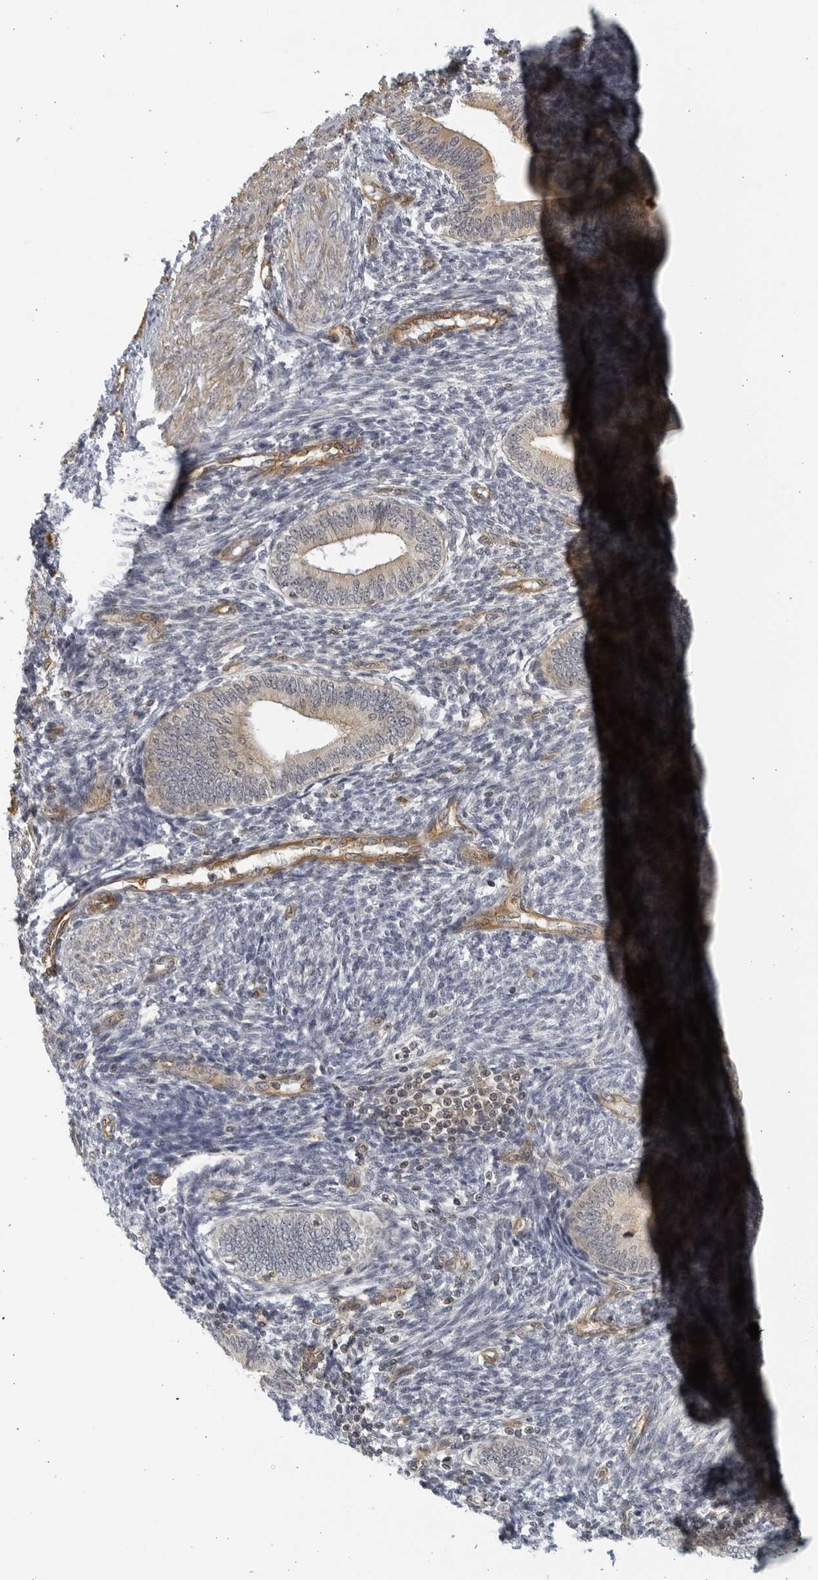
{"staining": {"intensity": "negative", "quantity": "none", "location": "none"}, "tissue": "endometrium", "cell_type": "Cells in endometrial stroma", "image_type": "normal", "snomed": [{"axis": "morphology", "description": "Normal tissue, NOS"}, {"axis": "topography", "description": "Endometrium"}], "caption": "A high-resolution image shows IHC staining of unremarkable endometrium, which shows no significant staining in cells in endometrial stroma. (IHC, brightfield microscopy, high magnification).", "gene": "SERTAD4", "patient": {"sex": "female", "age": 46}}